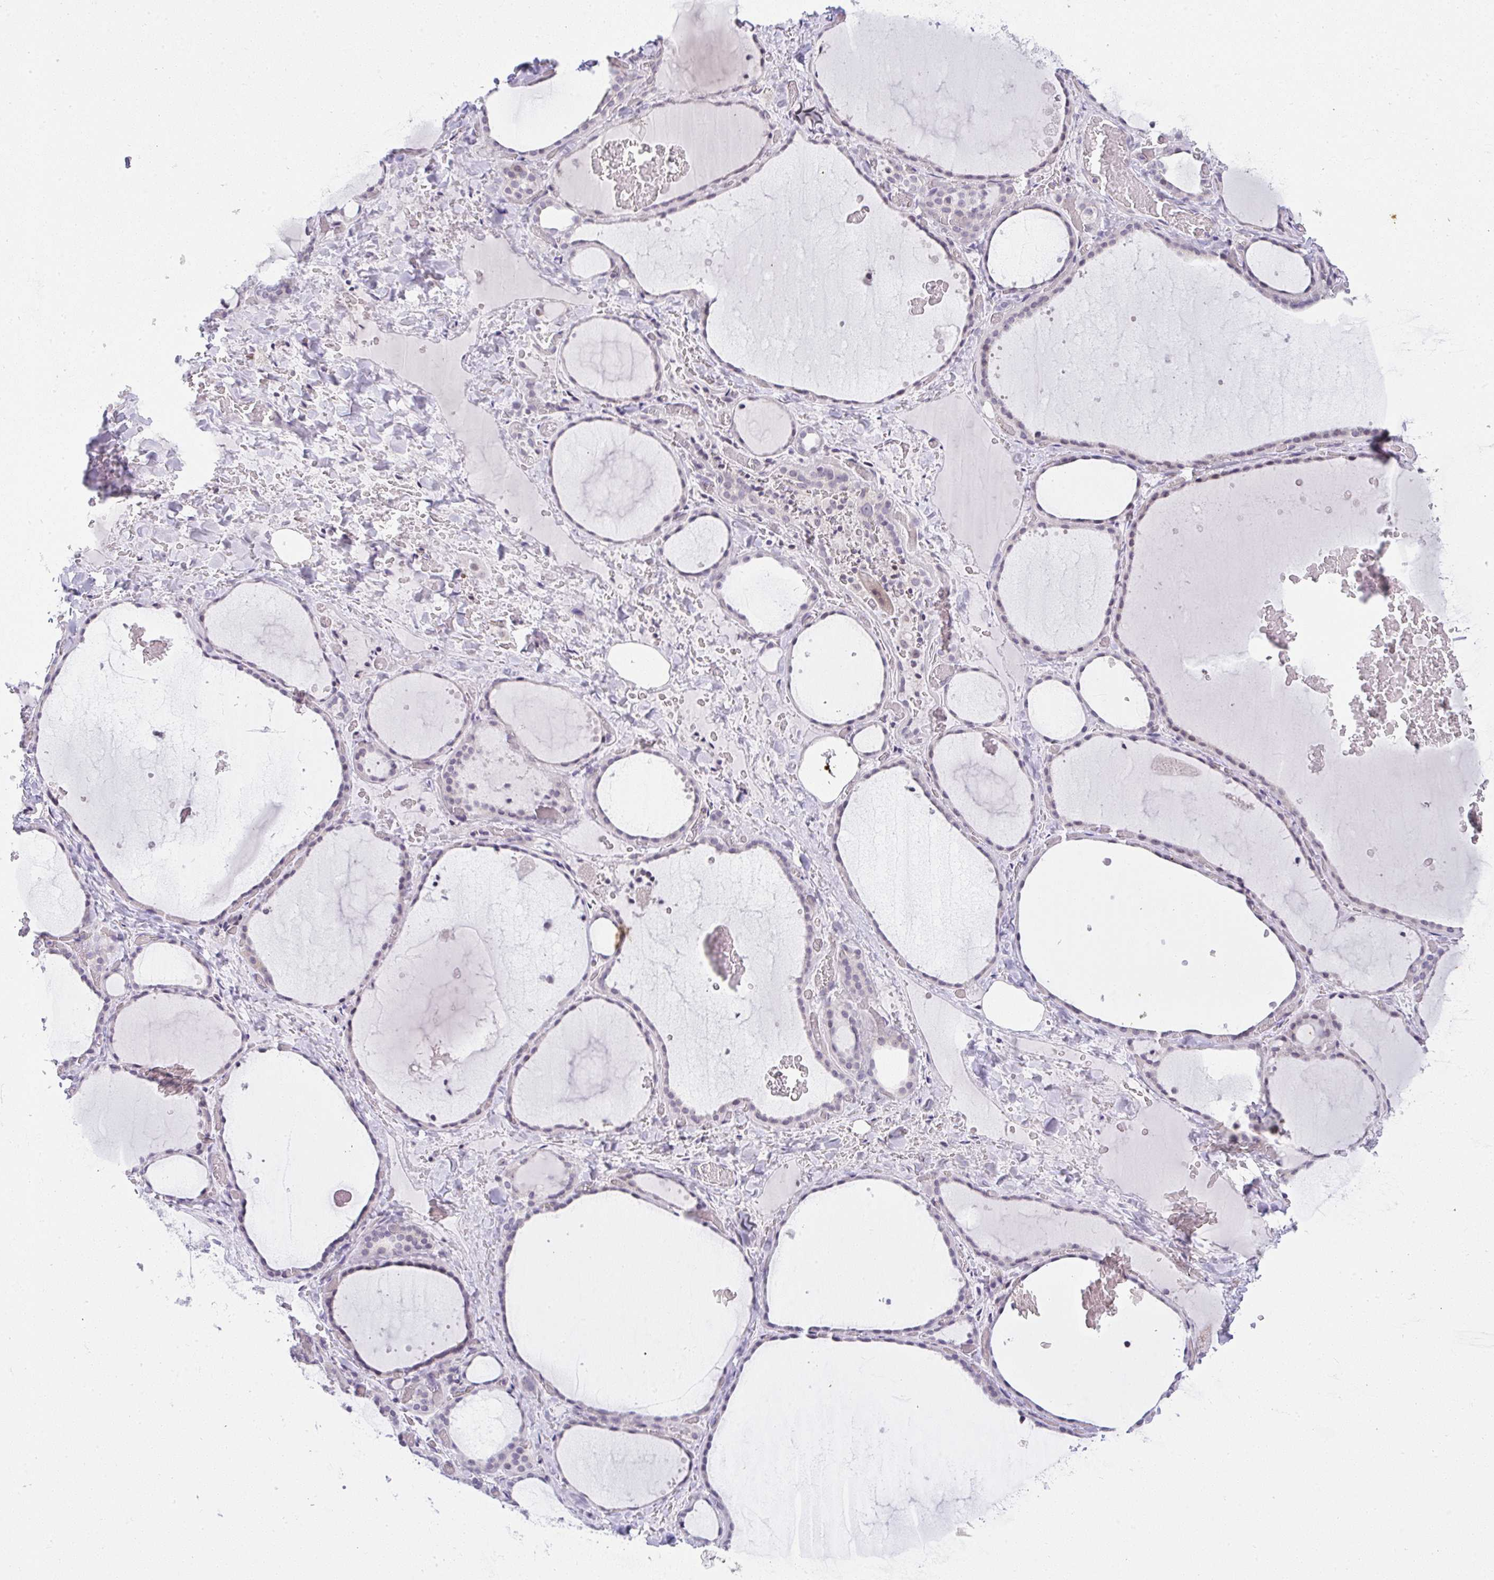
{"staining": {"intensity": "negative", "quantity": "none", "location": "none"}, "tissue": "thyroid gland", "cell_type": "Glandular cells", "image_type": "normal", "snomed": [{"axis": "morphology", "description": "Normal tissue, NOS"}, {"axis": "topography", "description": "Thyroid gland"}], "caption": "DAB (3,3'-diaminobenzidine) immunohistochemical staining of benign human thyroid gland reveals no significant expression in glandular cells.", "gene": "CACNA1S", "patient": {"sex": "female", "age": 36}}